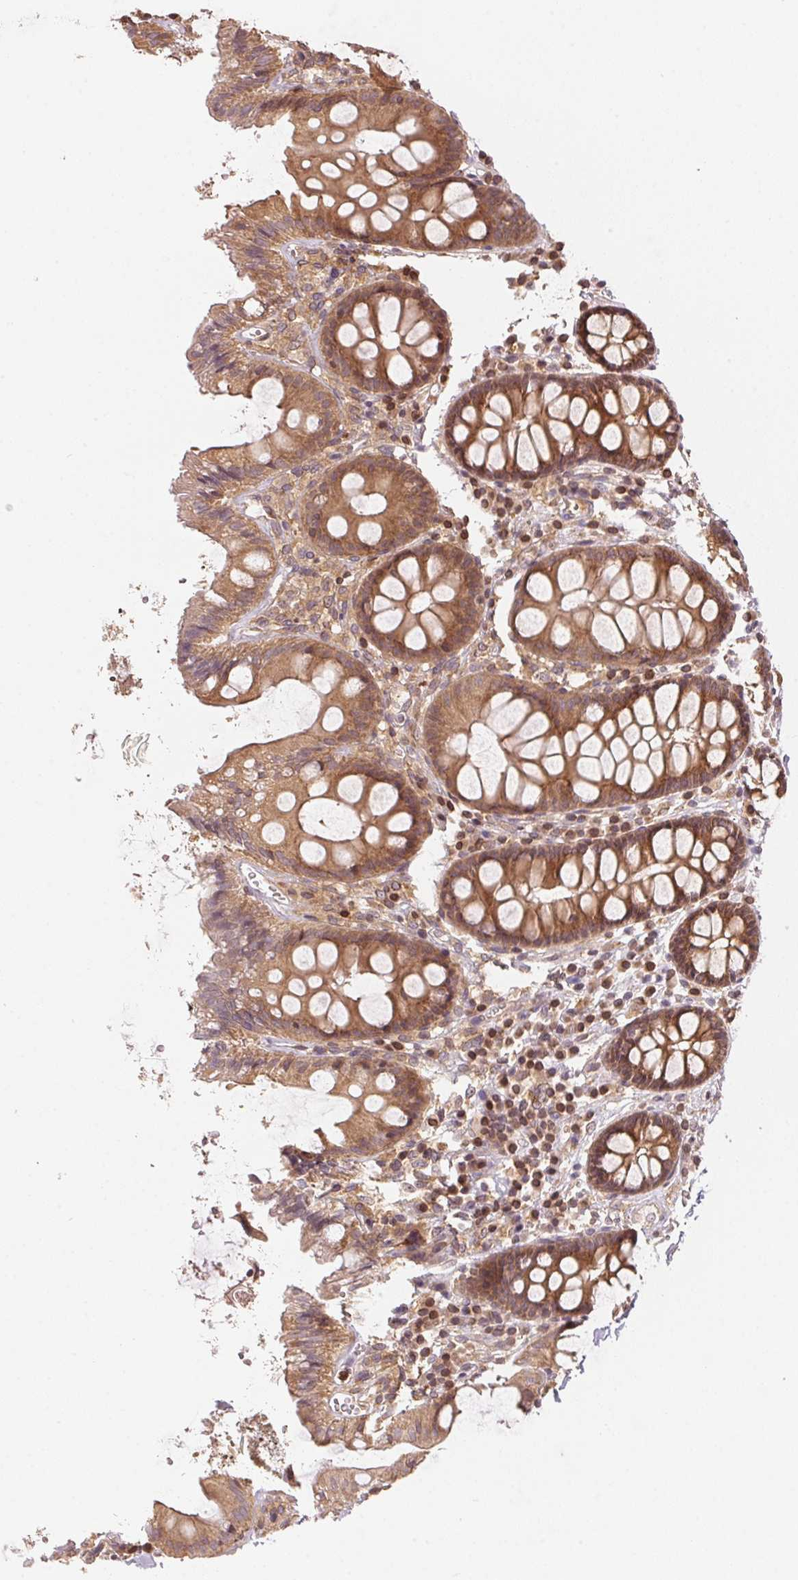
{"staining": {"intensity": "weak", "quantity": ">75%", "location": "cytoplasmic/membranous"}, "tissue": "colon", "cell_type": "Endothelial cells", "image_type": "normal", "snomed": [{"axis": "morphology", "description": "Normal tissue, NOS"}, {"axis": "topography", "description": "Colon"}], "caption": "This image displays immunohistochemistry staining of normal human colon, with low weak cytoplasmic/membranous expression in about >75% of endothelial cells.", "gene": "STRN4", "patient": {"sex": "male", "age": 84}}